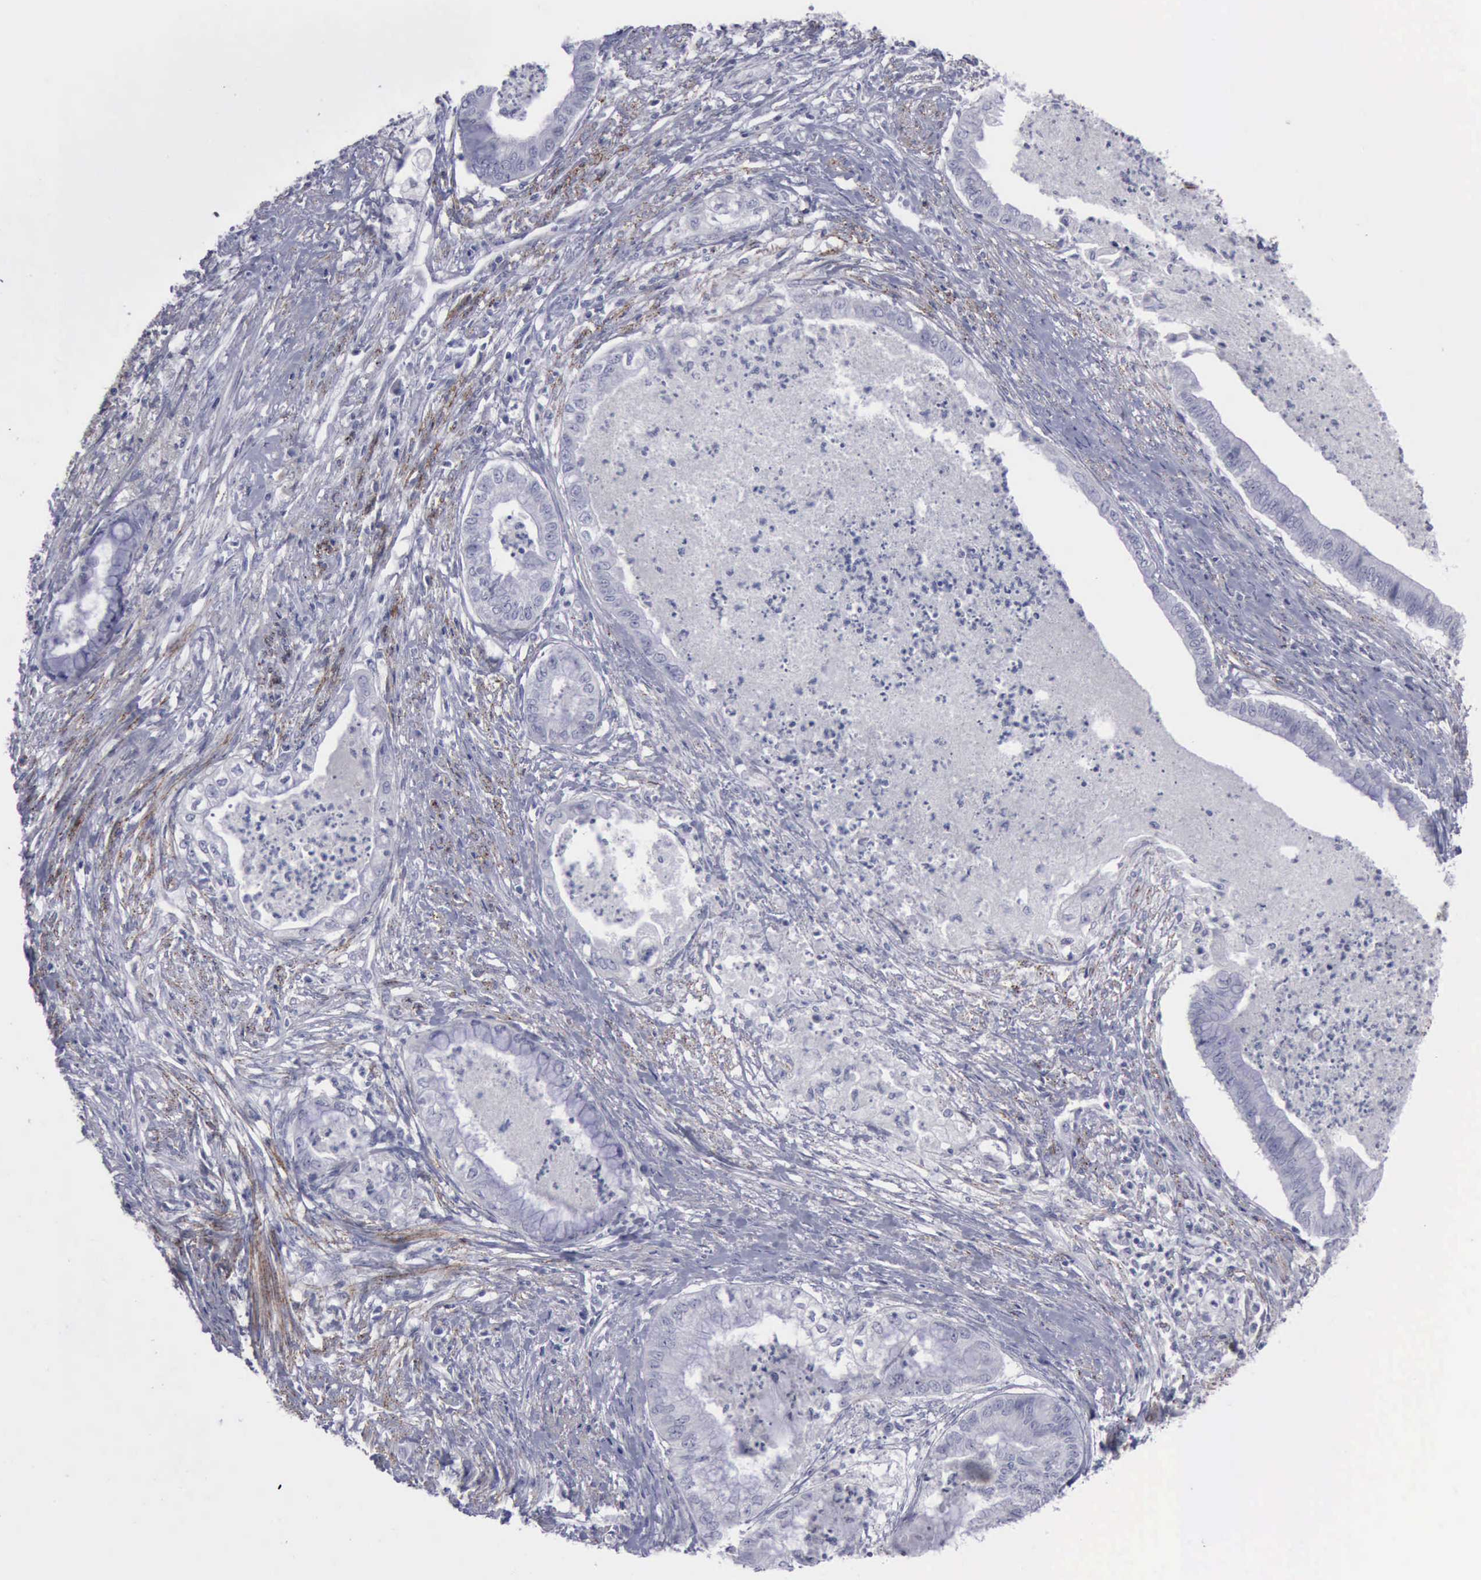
{"staining": {"intensity": "negative", "quantity": "none", "location": "none"}, "tissue": "endometrial cancer", "cell_type": "Tumor cells", "image_type": "cancer", "snomed": [{"axis": "morphology", "description": "Necrosis, NOS"}, {"axis": "morphology", "description": "Adenocarcinoma, NOS"}, {"axis": "topography", "description": "Endometrium"}], "caption": "Endometrial cancer was stained to show a protein in brown. There is no significant expression in tumor cells.", "gene": "CDH2", "patient": {"sex": "female", "age": 79}}